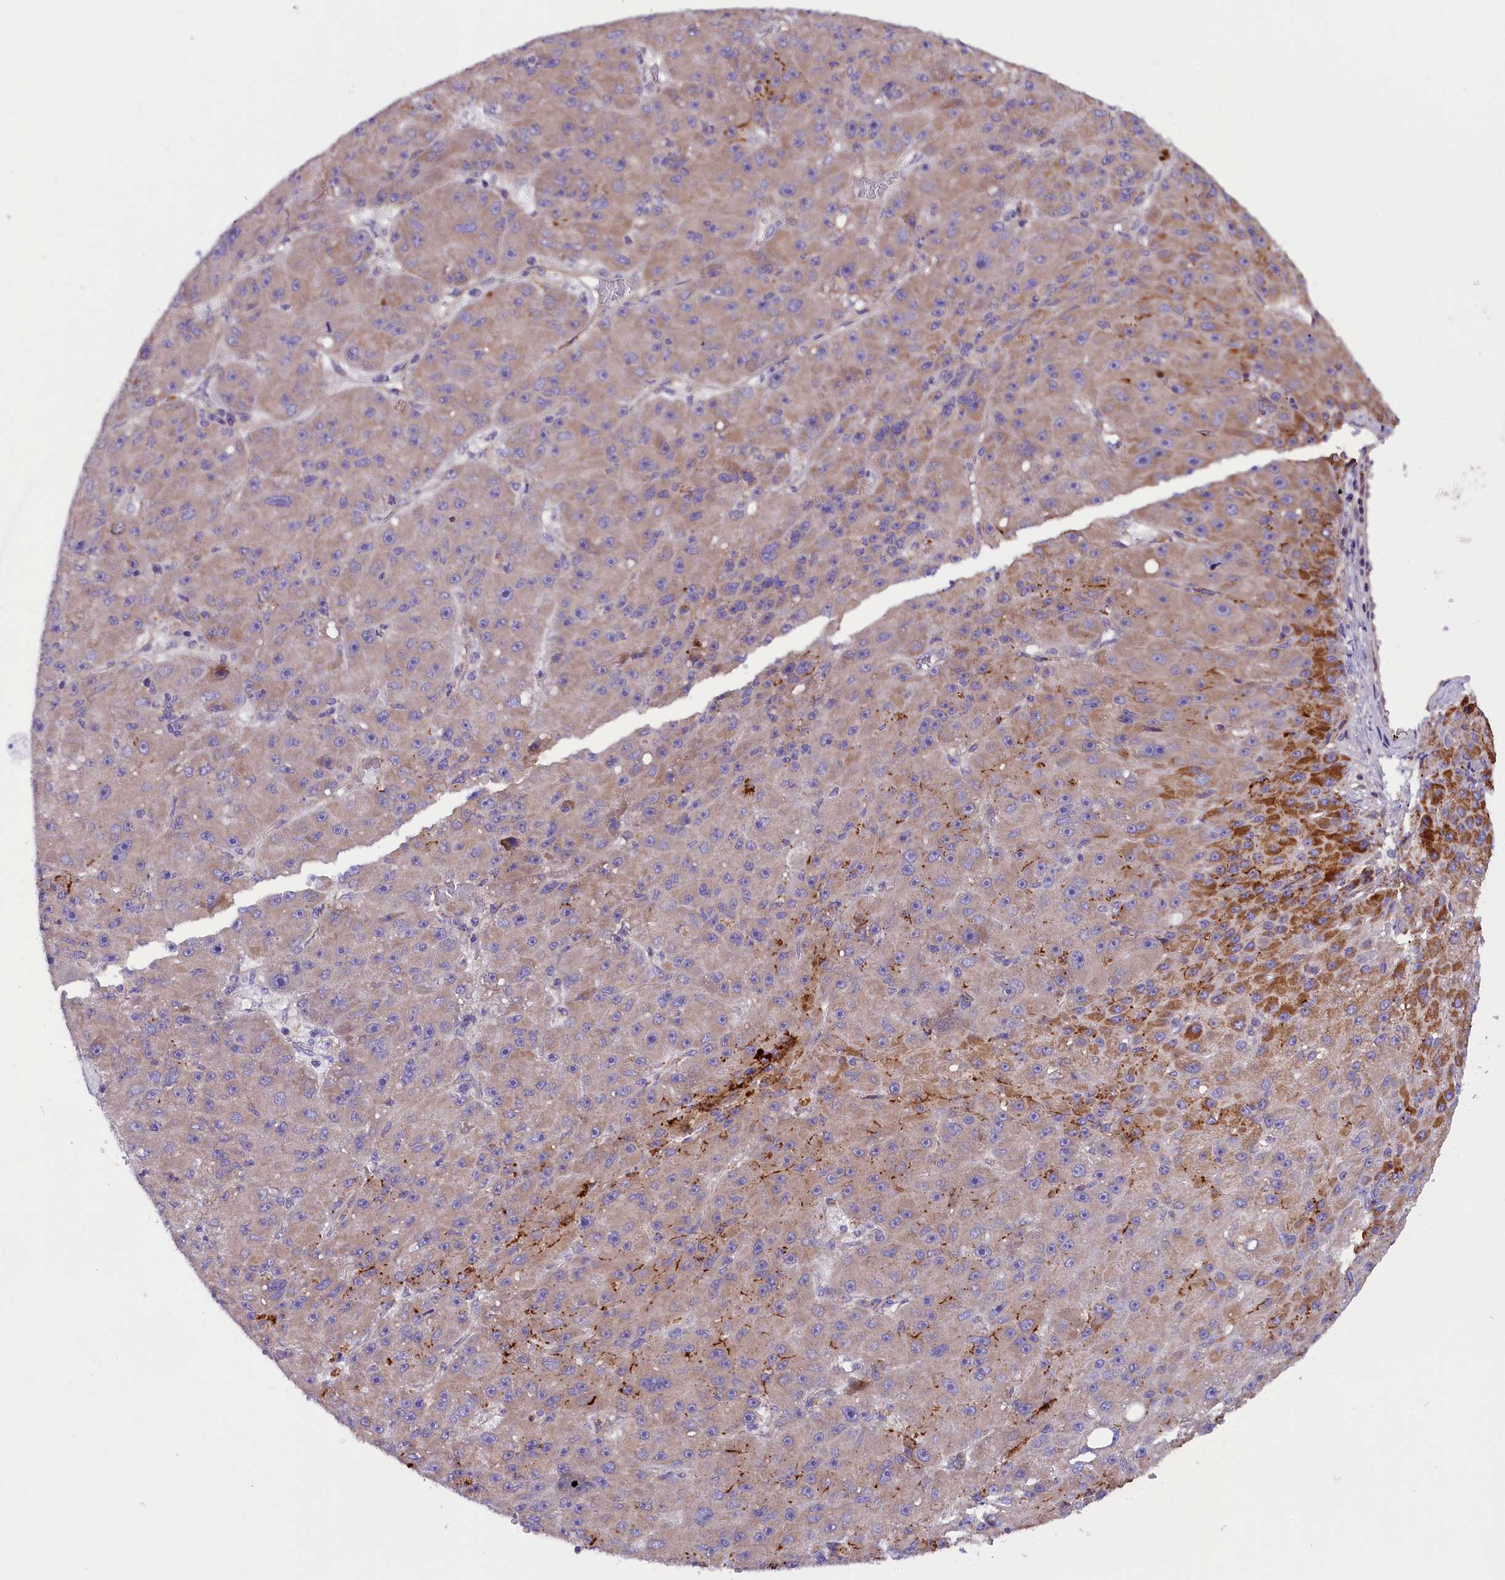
{"staining": {"intensity": "weak", "quantity": "<25%", "location": "cytoplasmic/membranous"}, "tissue": "liver cancer", "cell_type": "Tumor cells", "image_type": "cancer", "snomed": [{"axis": "morphology", "description": "Carcinoma, Hepatocellular, NOS"}, {"axis": "topography", "description": "Liver"}], "caption": "Tumor cells show no significant expression in liver hepatocellular carcinoma.", "gene": "DNAJB9", "patient": {"sex": "male", "age": 67}}